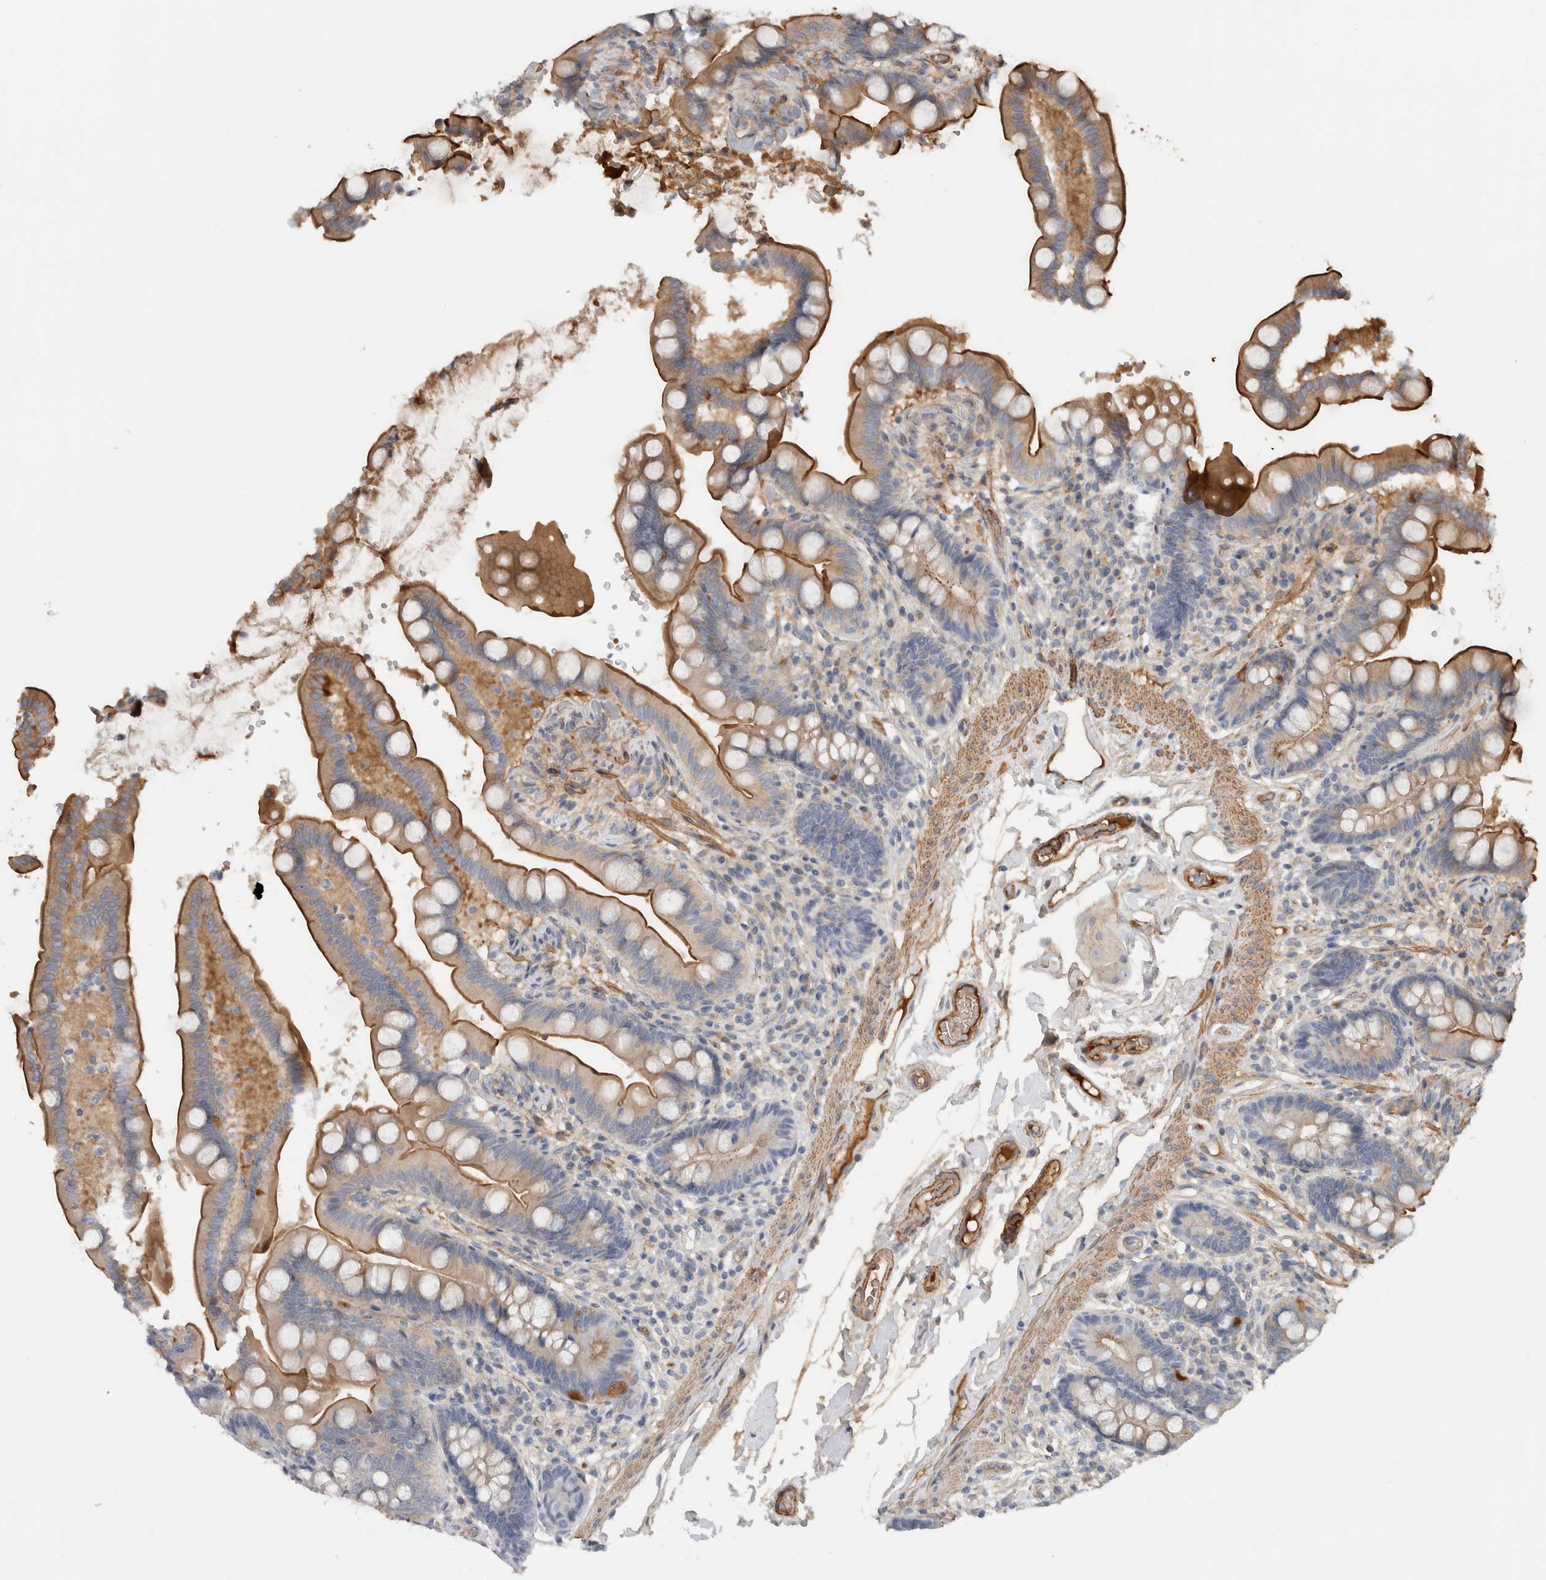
{"staining": {"intensity": "moderate", "quantity": ">75%", "location": "cytoplasmic/membranous"}, "tissue": "colon", "cell_type": "Endothelial cells", "image_type": "normal", "snomed": [{"axis": "morphology", "description": "Normal tissue, NOS"}, {"axis": "topography", "description": "Smooth muscle"}, {"axis": "topography", "description": "Colon"}], "caption": "This histopathology image shows immunohistochemistry staining of normal colon, with medium moderate cytoplasmic/membranous staining in about >75% of endothelial cells.", "gene": "CFI", "patient": {"sex": "male", "age": 73}}